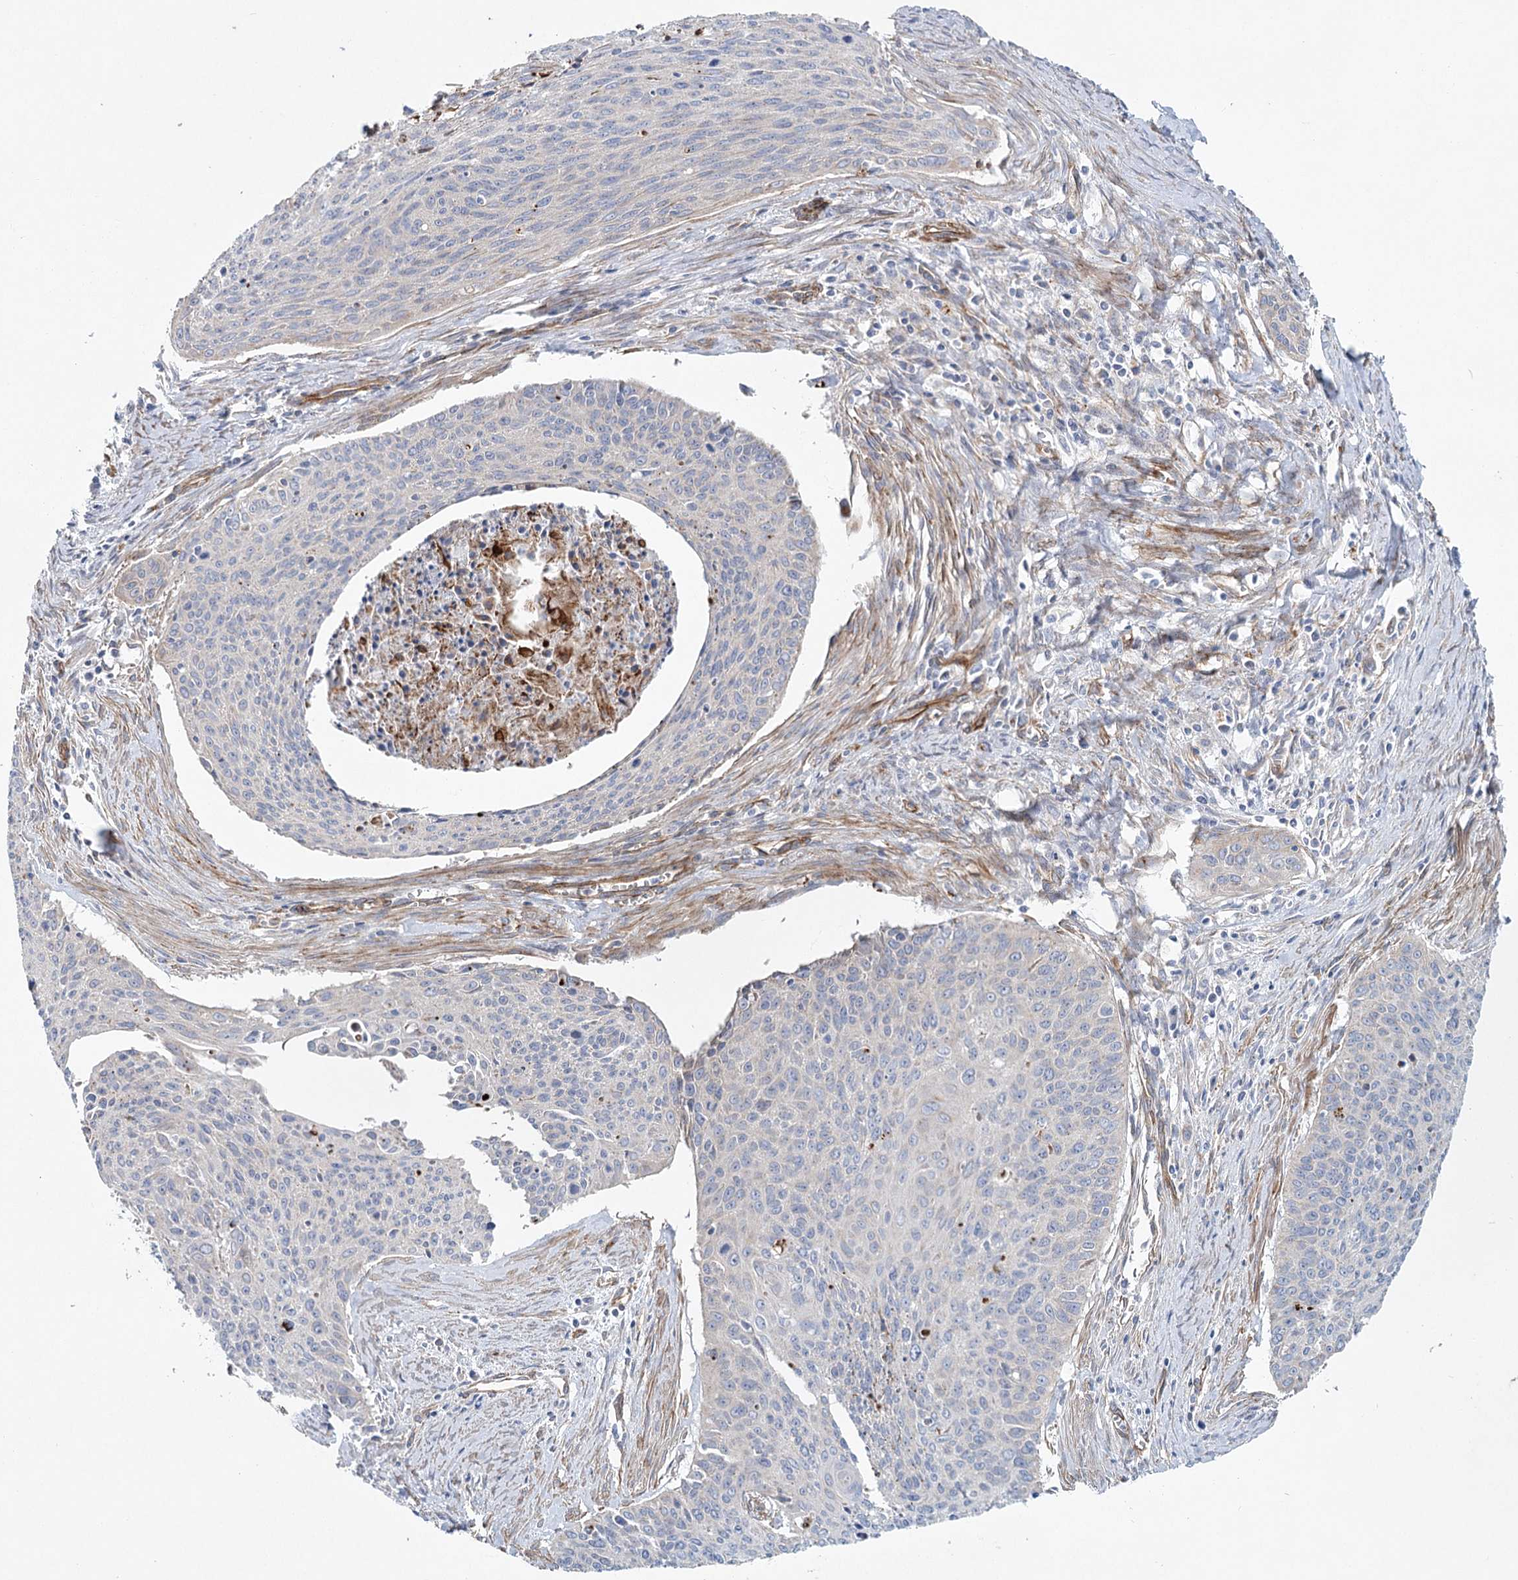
{"staining": {"intensity": "negative", "quantity": "none", "location": "none"}, "tissue": "cervical cancer", "cell_type": "Tumor cells", "image_type": "cancer", "snomed": [{"axis": "morphology", "description": "Squamous cell carcinoma, NOS"}, {"axis": "topography", "description": "Cervix"}], "caption": "The immunohistochemistry photomicrograph has no significant staining in tumor cells of cervical squamous cell carcinoma tissue.", "gene": "TMEM164", "patient": {"sex": "female", "age": 55}}